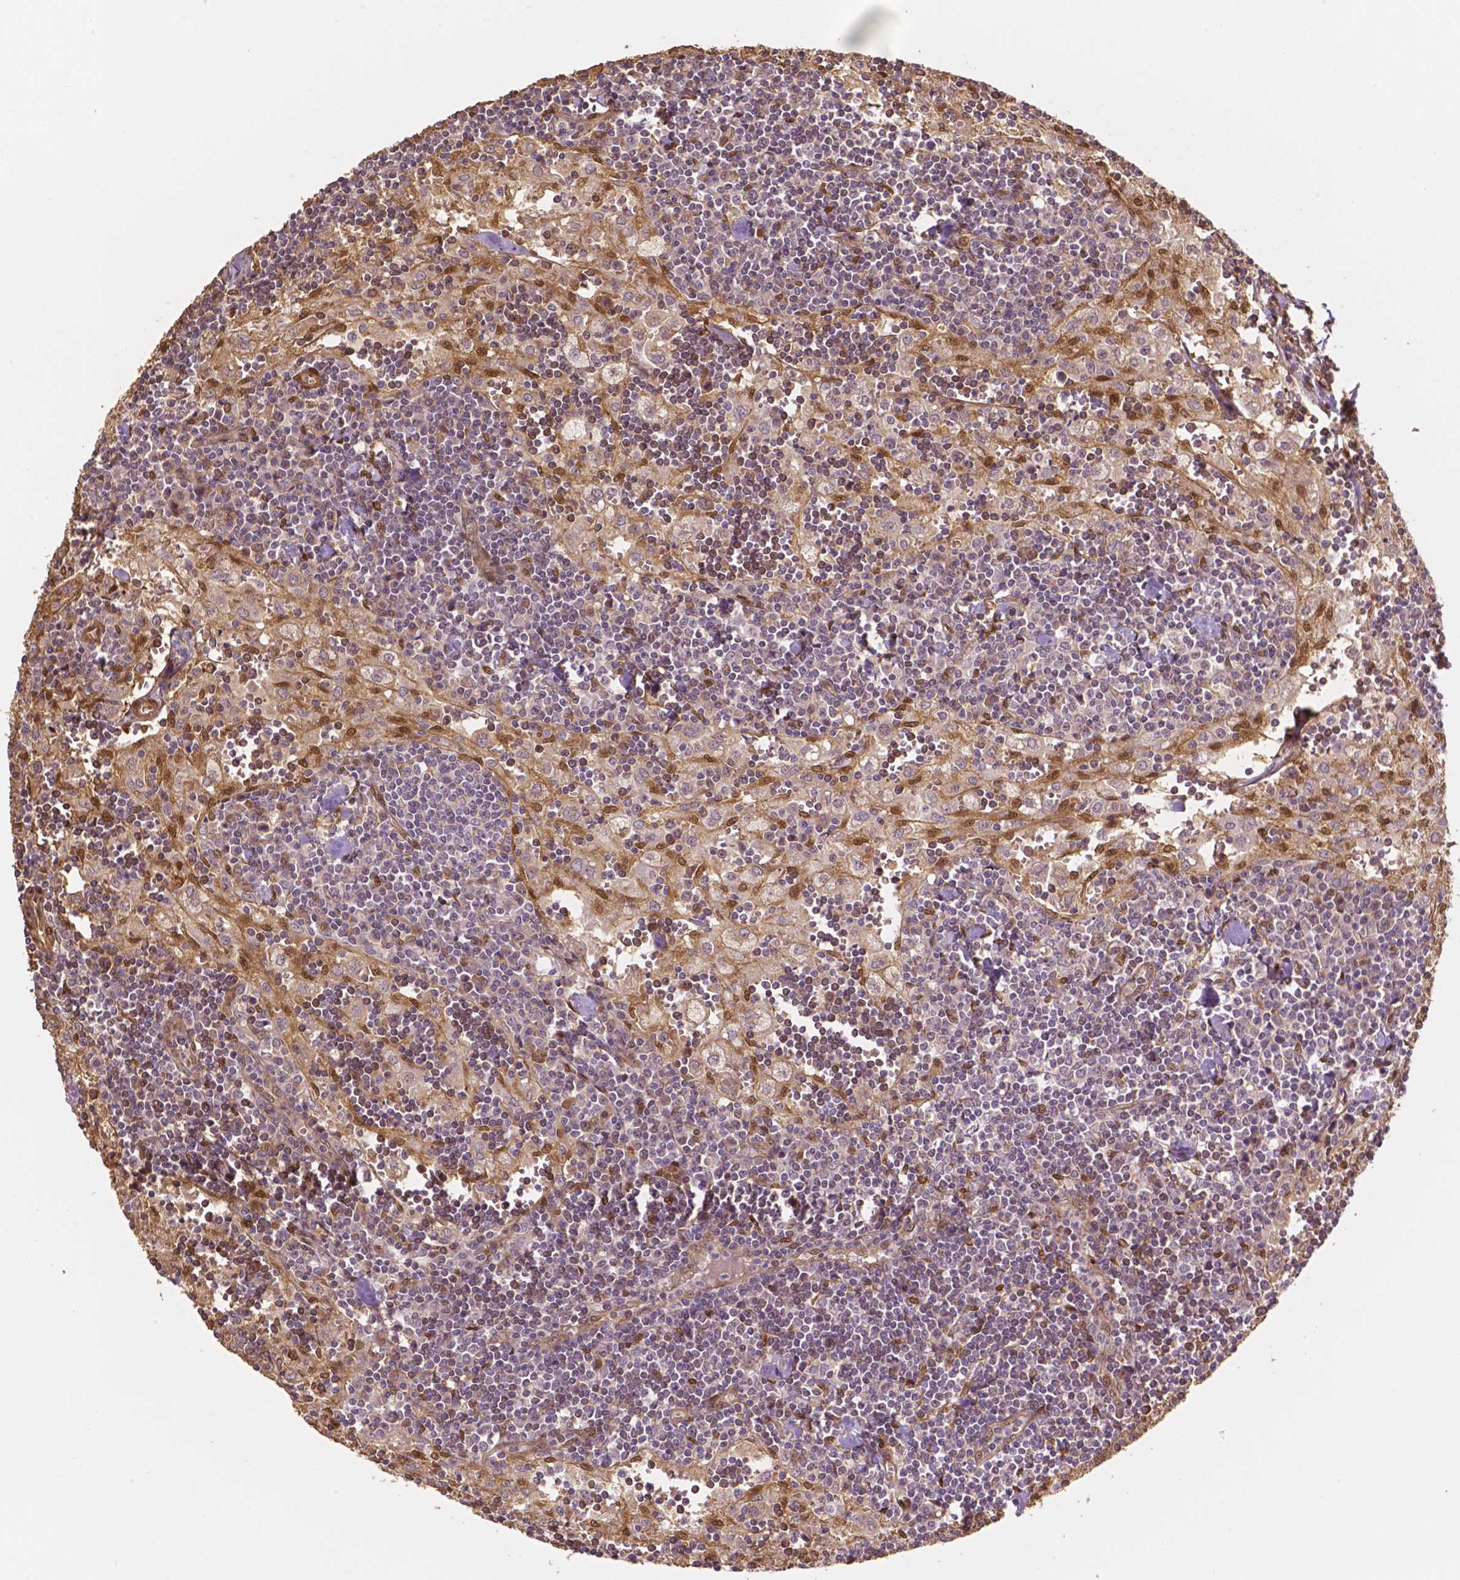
{"staining": {"intensity": "moderate", "quantity": "<25%", "location": "cytoplasmic/membranous,nuclear"}, "tissue": "lymph node", "cell_type": "Germinal center cells", "image_type": "normal", "snomed": [{"axis": "morphology", "description": "Normal tissue, NOS"}, {"axis": "topography", "description": "Lymph node"}], "caption": "Immunohistochemical staining of unremarkable lymph node displays <25% levels of moderate cytoplasmic/membranous,nuclear protein positivity in approximately <25% of germinal center cells. The staining was performed using DAB (3,3'-diaminobenzidine), with brown indicating positive protein expression. Nuclei are stained blue with hematoxylin.", "gene": "YAP1", "patient": {"sex": "male", "age": 55}}